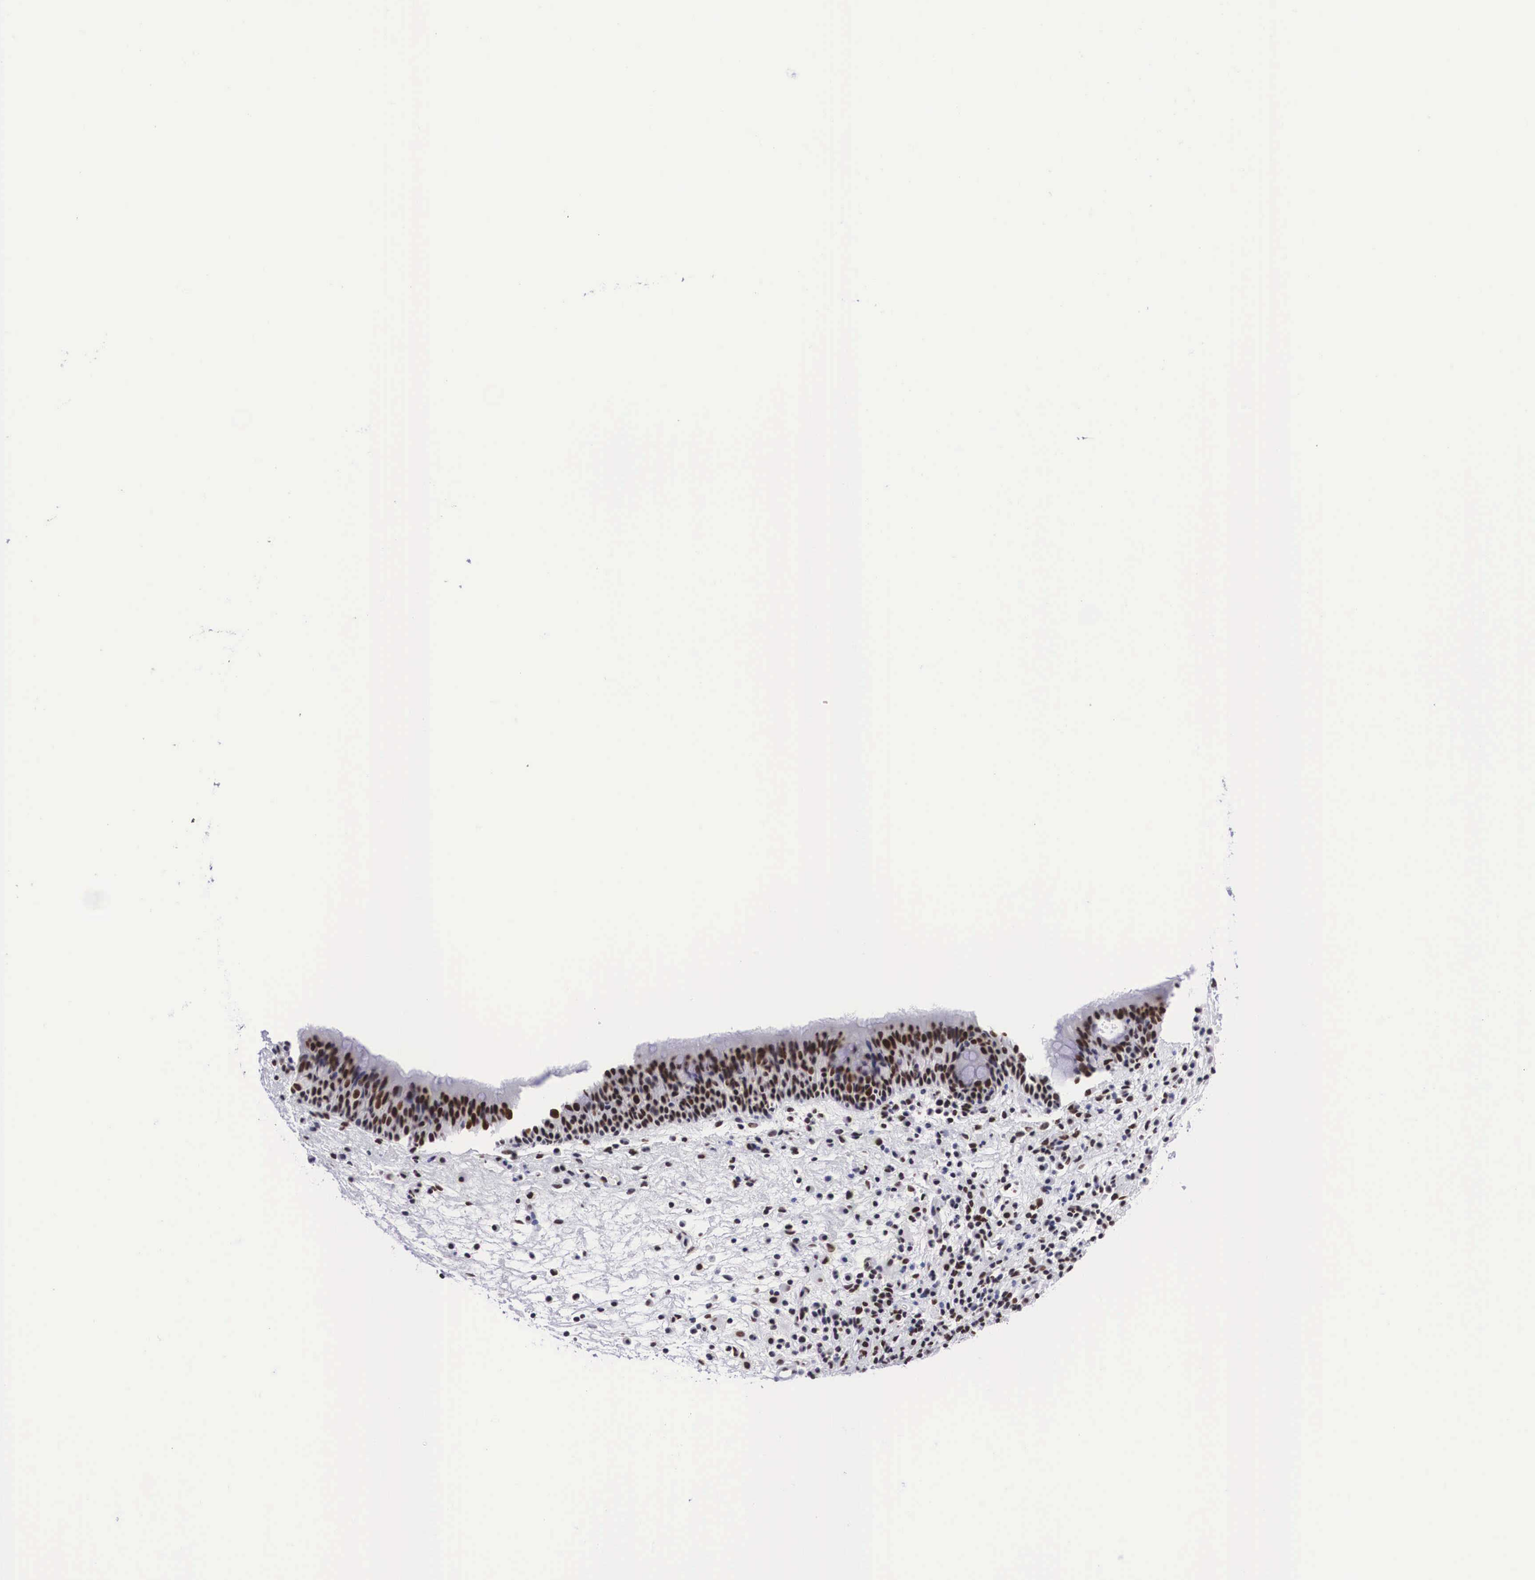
{"staining": {"intensity": "strong", "quantity": ">75%", "location": "nuclear"}, "tissue": "nasopharynx", "cell_type": "Respiratory epithelial cells", "image_type": "normal", "snomed": [{"axis": "morphology", "description": "Normal tissue, NOS"}, {"axis": "topography", "description": "Nasopharynx"}], "caption": "Immunohistochemical staining of benign nasopharynx displays >75% levels of strong nuclear protein expression in approximately >75% of respiratory epithelial cells. (brown staining indicates protein expression, while blue staining denotes nuclei).", "gene": "SF3A1", "patient": {"sex": "male", "age": 63}}